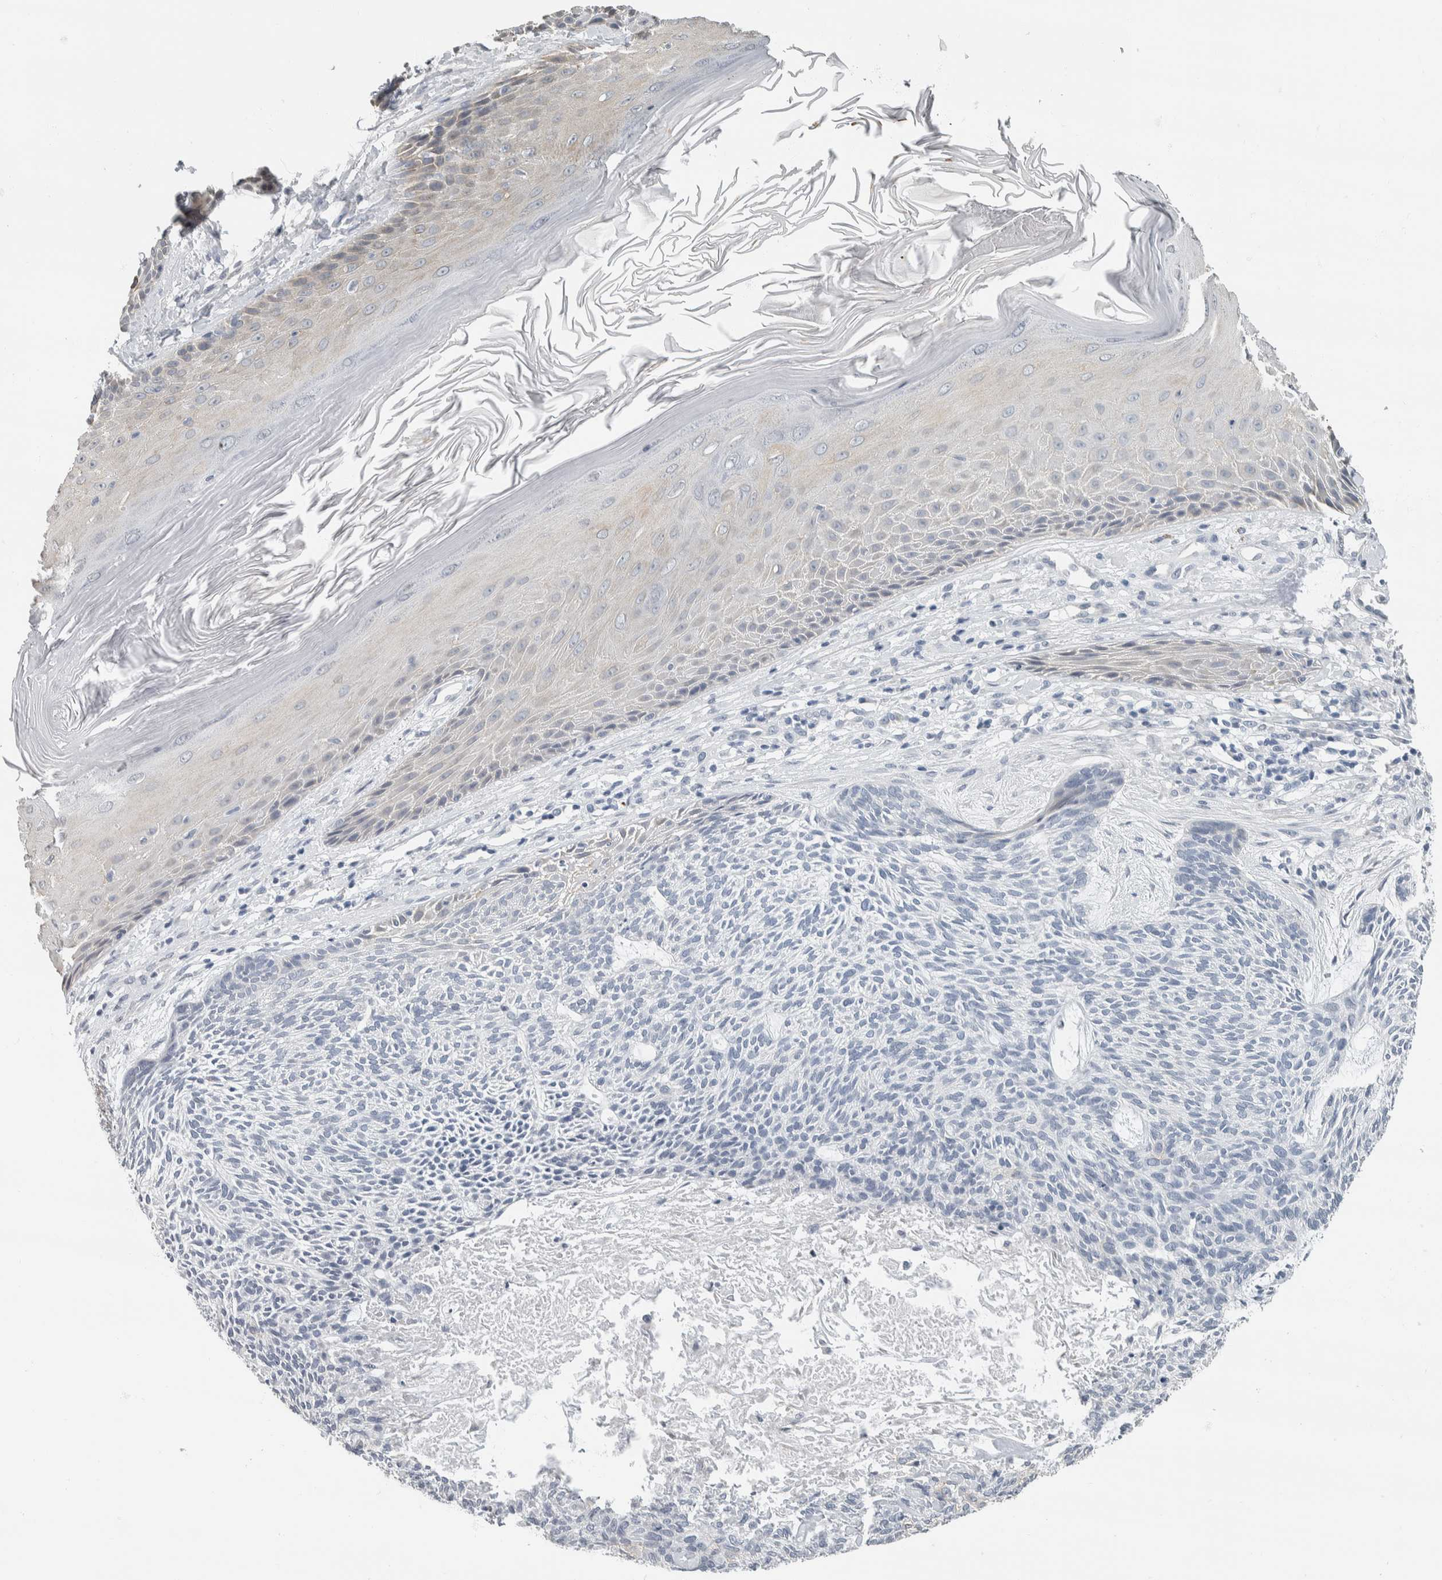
{"staining": {"intensity": "negative", "quantity": "none", "location": "none"}, "tissue": "skin cancer", "cell_type": "Tumor cells", "image_type": "cancer", "snomed": [{"axis": "morphology", "description": "Basal cell carcinoma"}, {"axis": "topography", "description": "Skin"}], "caption": "This is an IHC image of skin basal cell carcinoma. There is no expression in tumor cells.", "gene": "NEFM", "patient": {"sex": "male", "age": 55}}